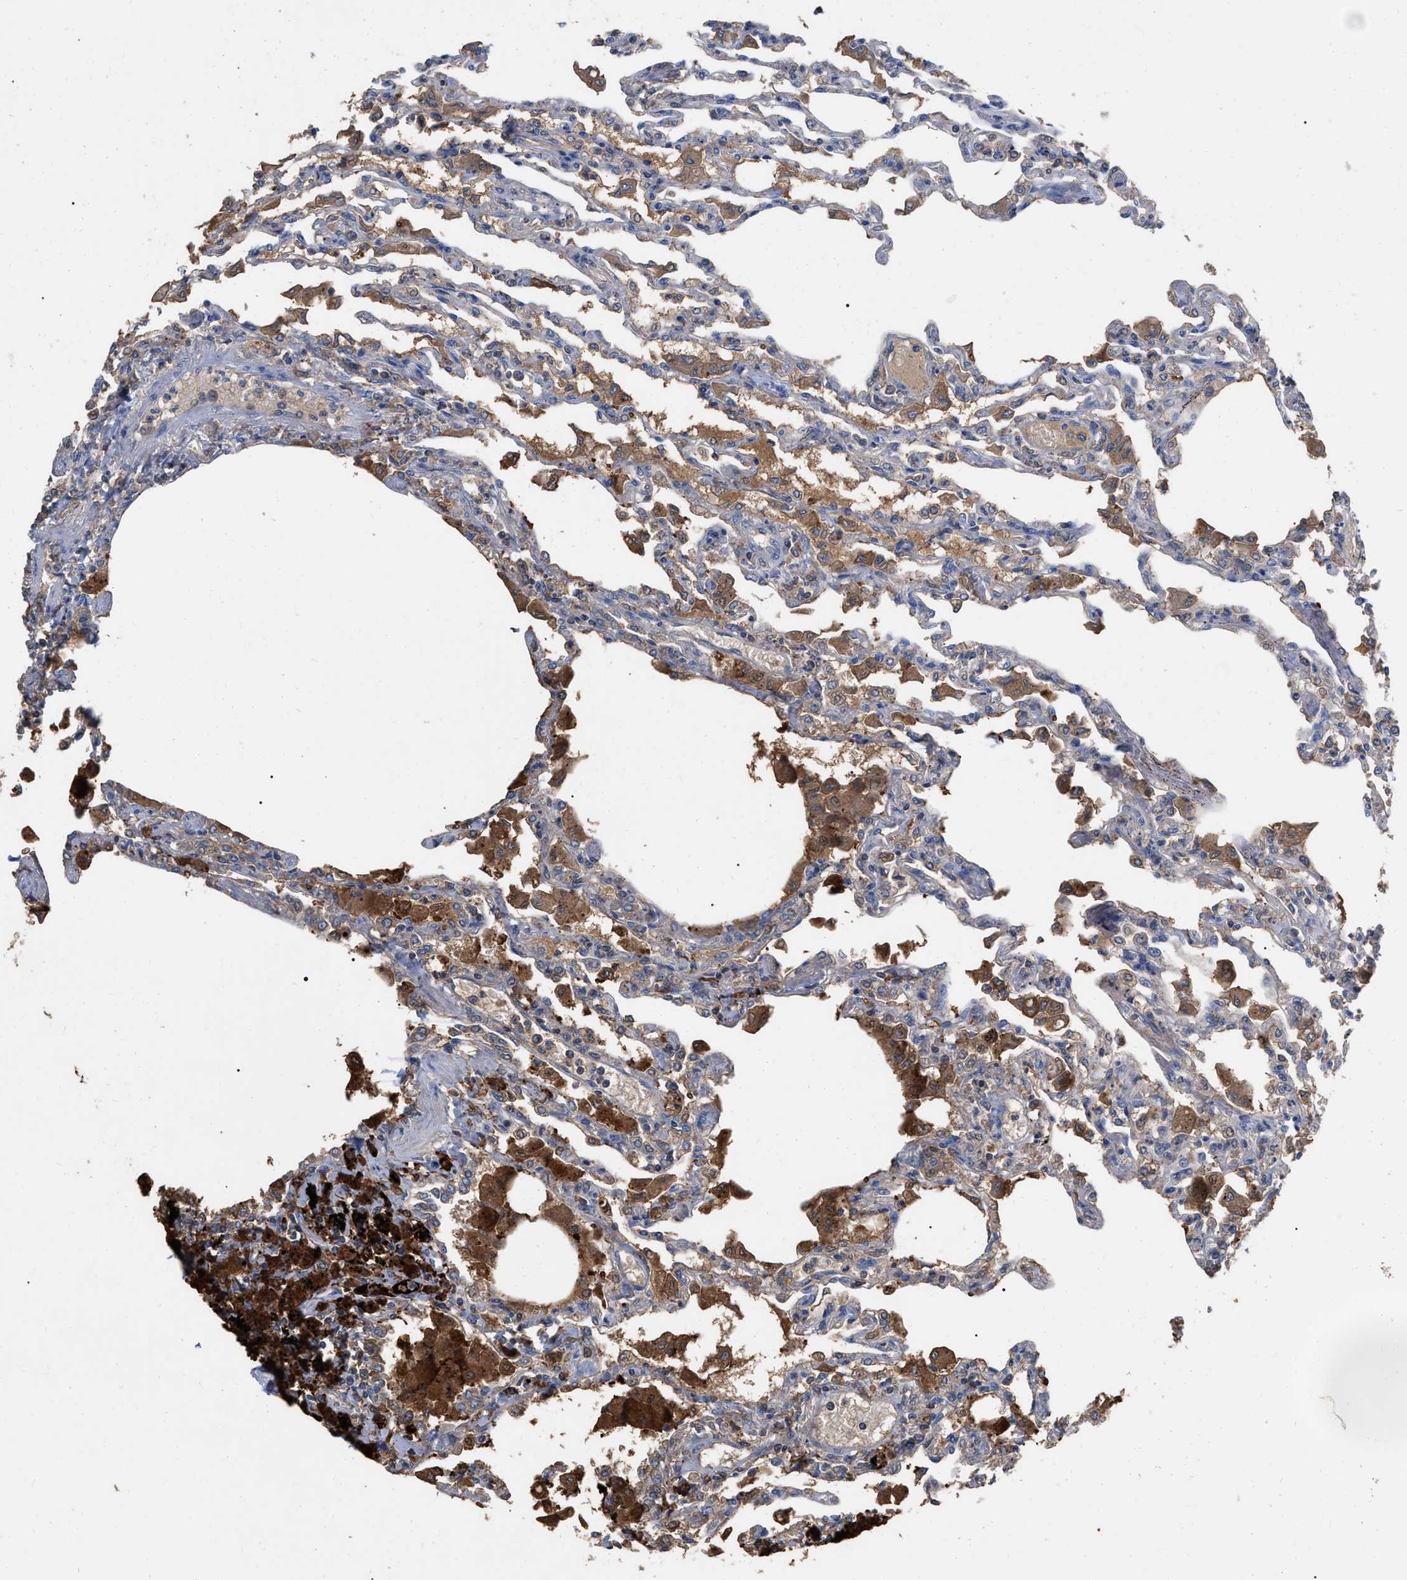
{"staining": {"intensity": "negative", "quantity": "none", "location": "none"}, "tissue": "lung", "cell_type": "Alveolar cells", "image_type": "normal", "snomed": [{"axis": "morphology", "description": "Normal tissue, NOS"}, {"axis": "topography", "description": "Bronchus"}, {"axis": "topography", "description": "Lung"}], "caption": "DAB (3,3'-diaminobenzidine) immunohistochemical staining of unremarkable human lung demonstrates no significant positivity in alveolar cells. (Brightfield microscopy of DAB immunohistochemistry (IHC) at high magnification).", "gene": "GPR179", "patient": {"sex": "female", "age": 49}}